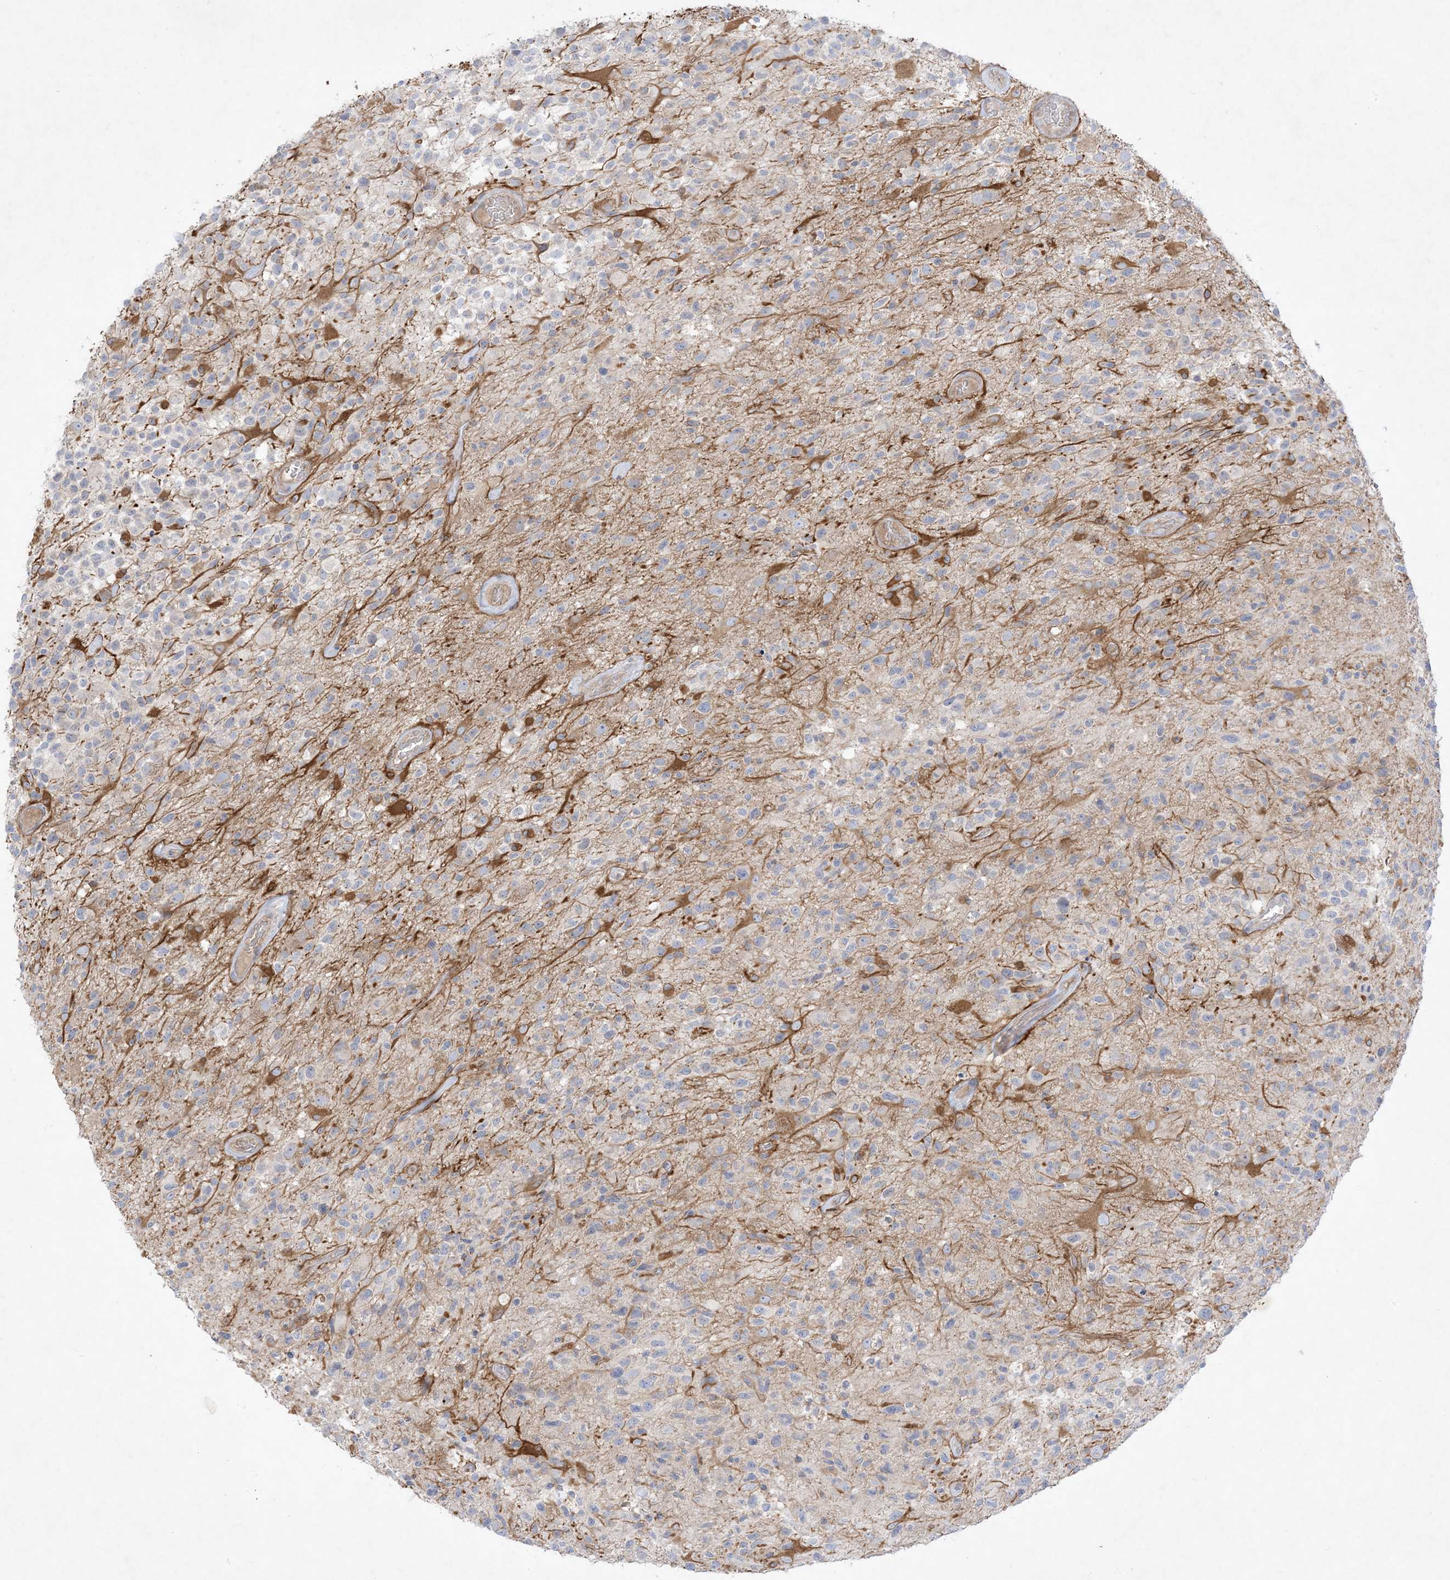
{"staining": {"intensity": "negative", "quantity": "none", "location": "none"}, "tissue": "glioma", "cell_type": "Tumor cells", "image_type": "cancer", "snomed": [{"axis": "morphology", "description": "Glioma, malignant, High grade"}, {"axis": "morphology", "description": "Glioblastoma, NOS"}, {"axis": "topography", "description": "Brain"}], "caption": "Human glioma stained for a protein using IHC demonstrates no positivity in tumor cells.", "gene": "PLEKHA3", "patient": {"sex": "male", "age": 60}}